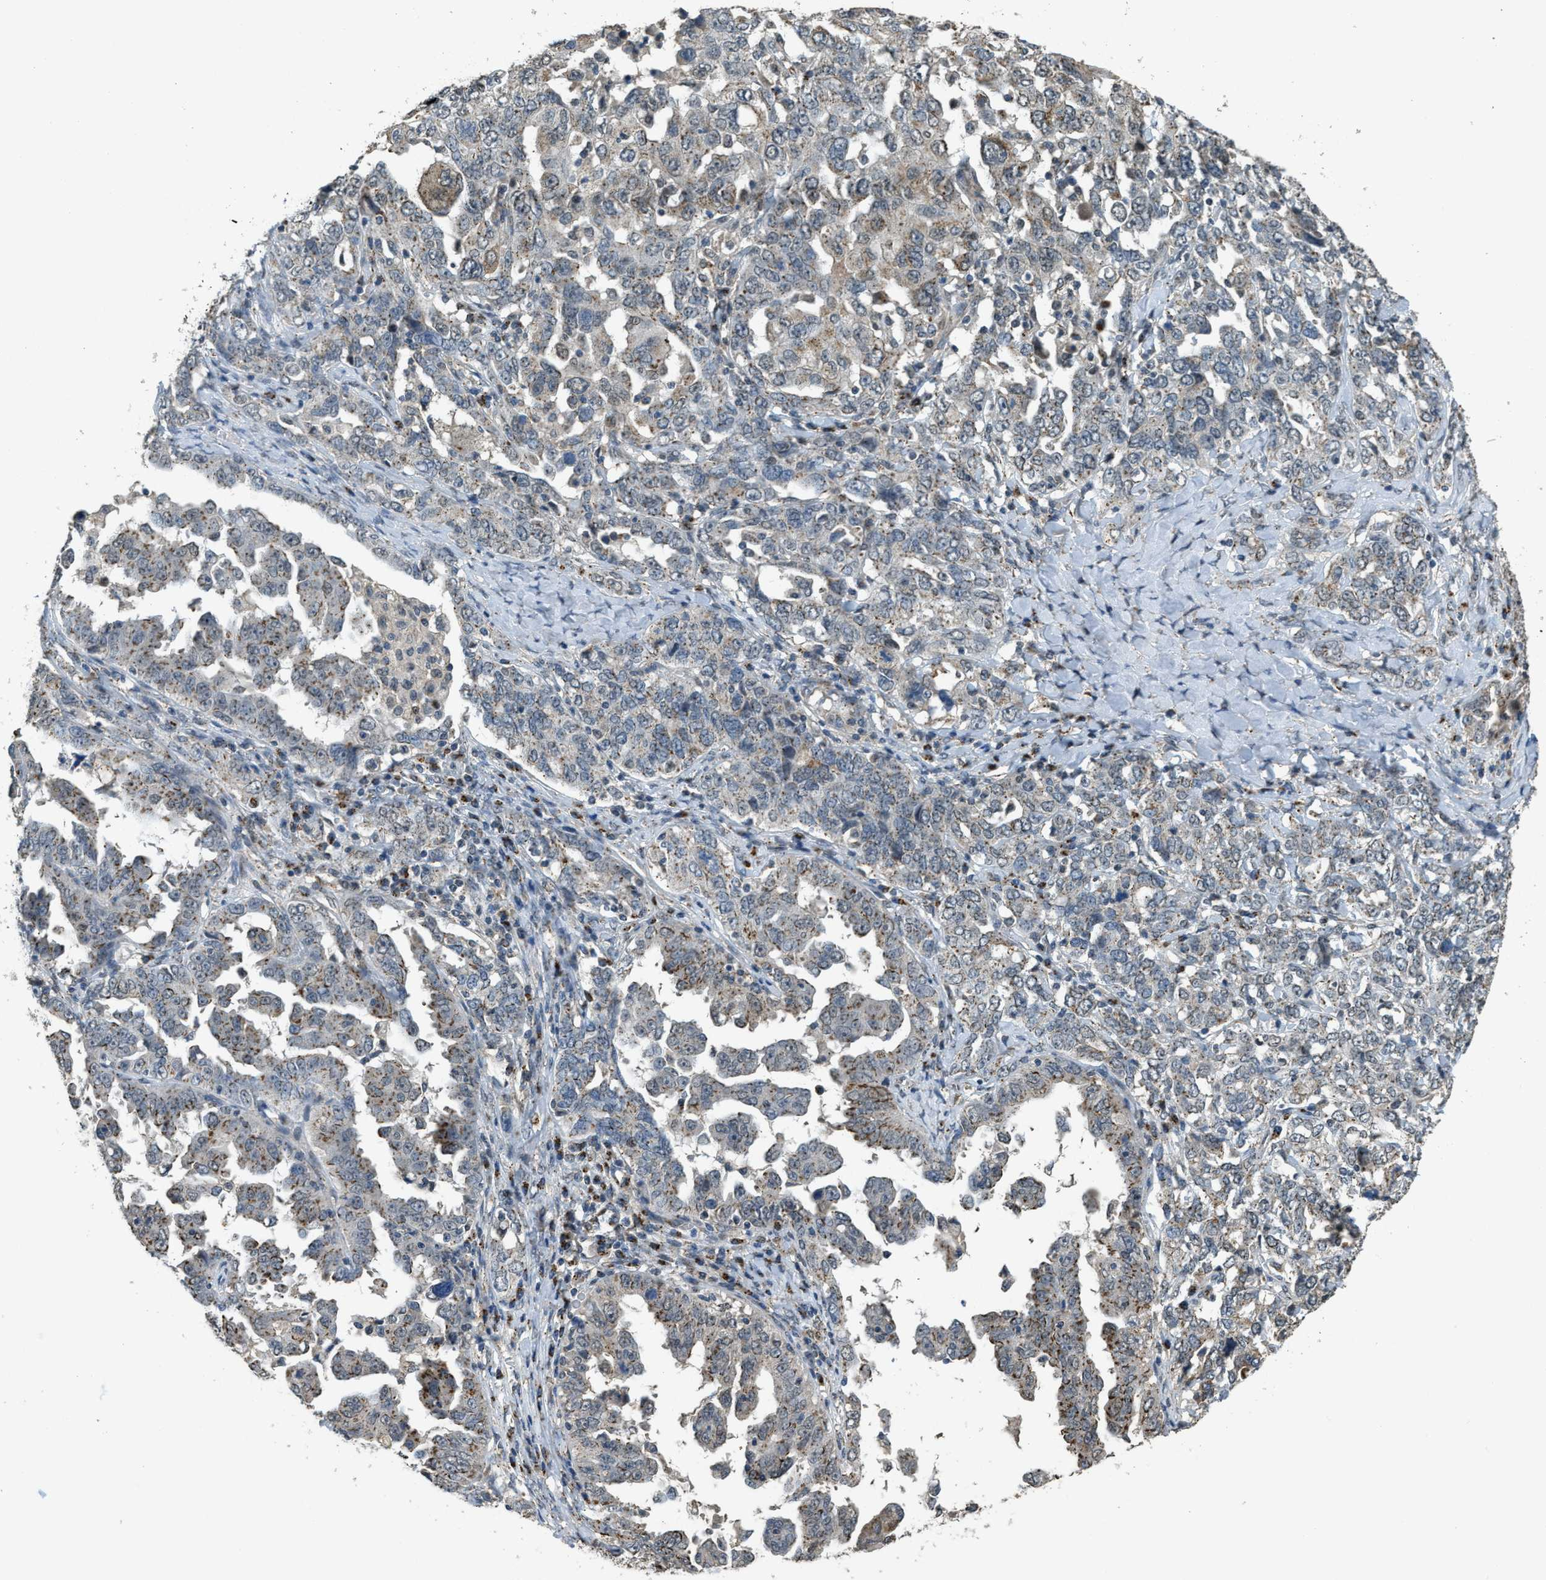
{"staining": {"intensity": "moderate", "quantity": ">75%", "location": "cytoplasmic/membranous"}, "tissue": "ovarian cancer", "cell_type": "Tumor cells", "image_type": "cancer", "snomed": [{"axis": "morphology", "description": "Carcinoma, endometroid"}, {"axis": "topography", "description": "Ovary"}], "caption": "Ovarian cancer stained with a protein marker demonstrates moderate staining in tumor cells.", "gene": "IPO7", "patient": {"sex": "female", "age": 62}}